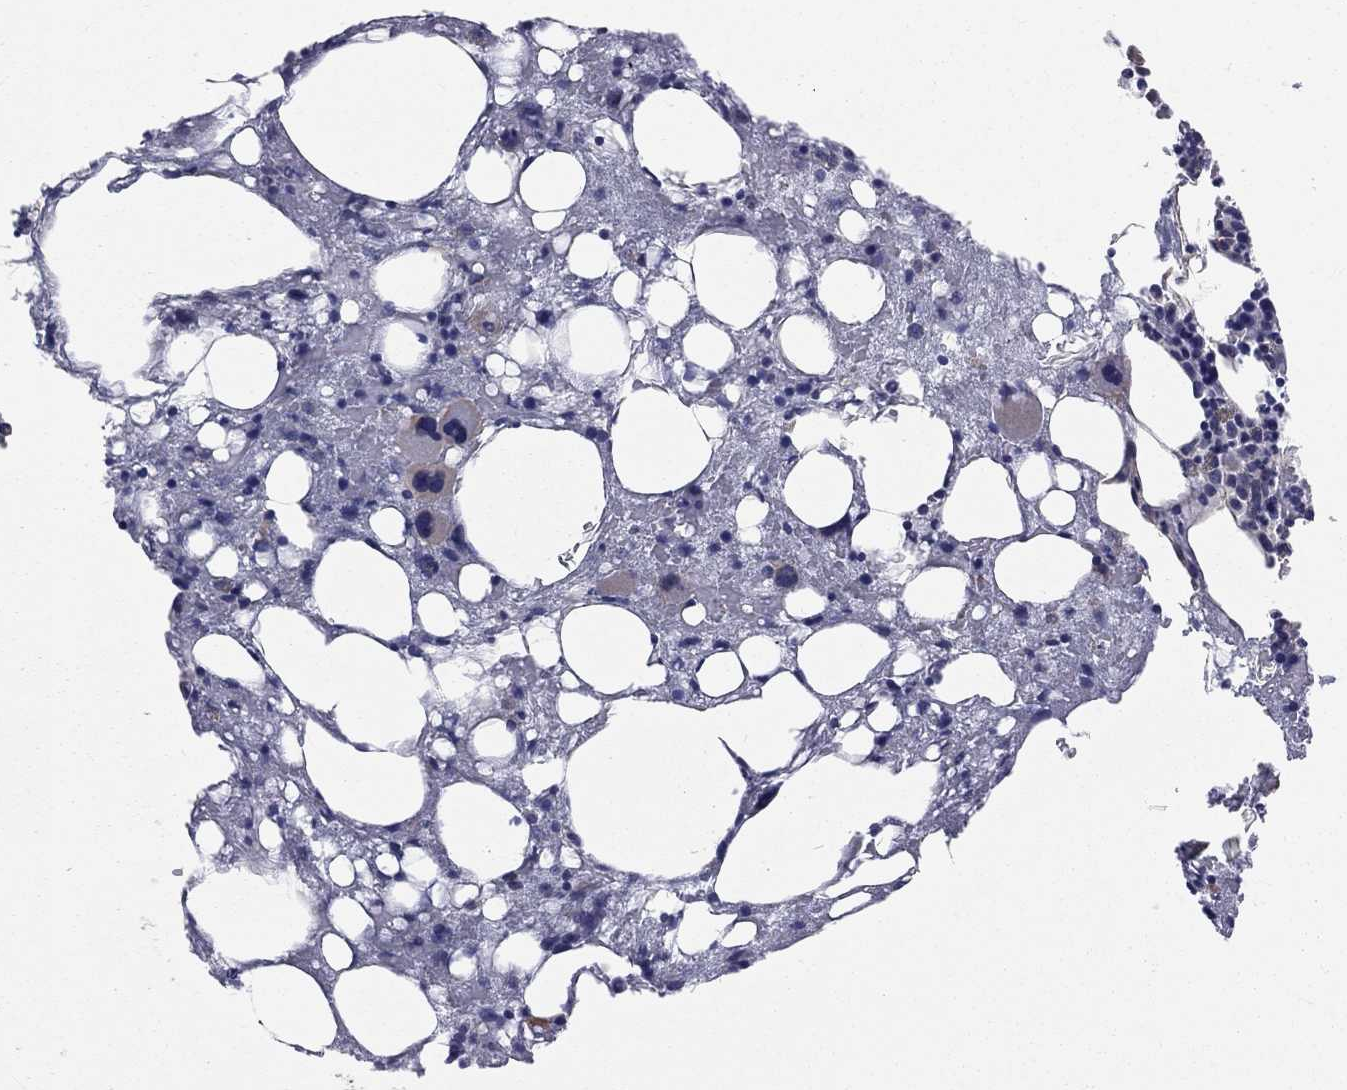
{"staining": {"intensity": "negative", "quantity": "none", "location": "none"}, "tissue": "bone marrow", "cell_type": "Hematopoietic cells", "image_type": "normal", "snomed": [{"axis": "morphology", "description": "Normal tissue, NOS"}, {"axis": "topography", "description": "Bone marrow"}], "caption": "DAB immunohistochemical staining of benign bone marrow displays no significant staining in hematopoietic cells.", "gene": "PGRMC1", "patient": {"sex": "female", "age": 54}}